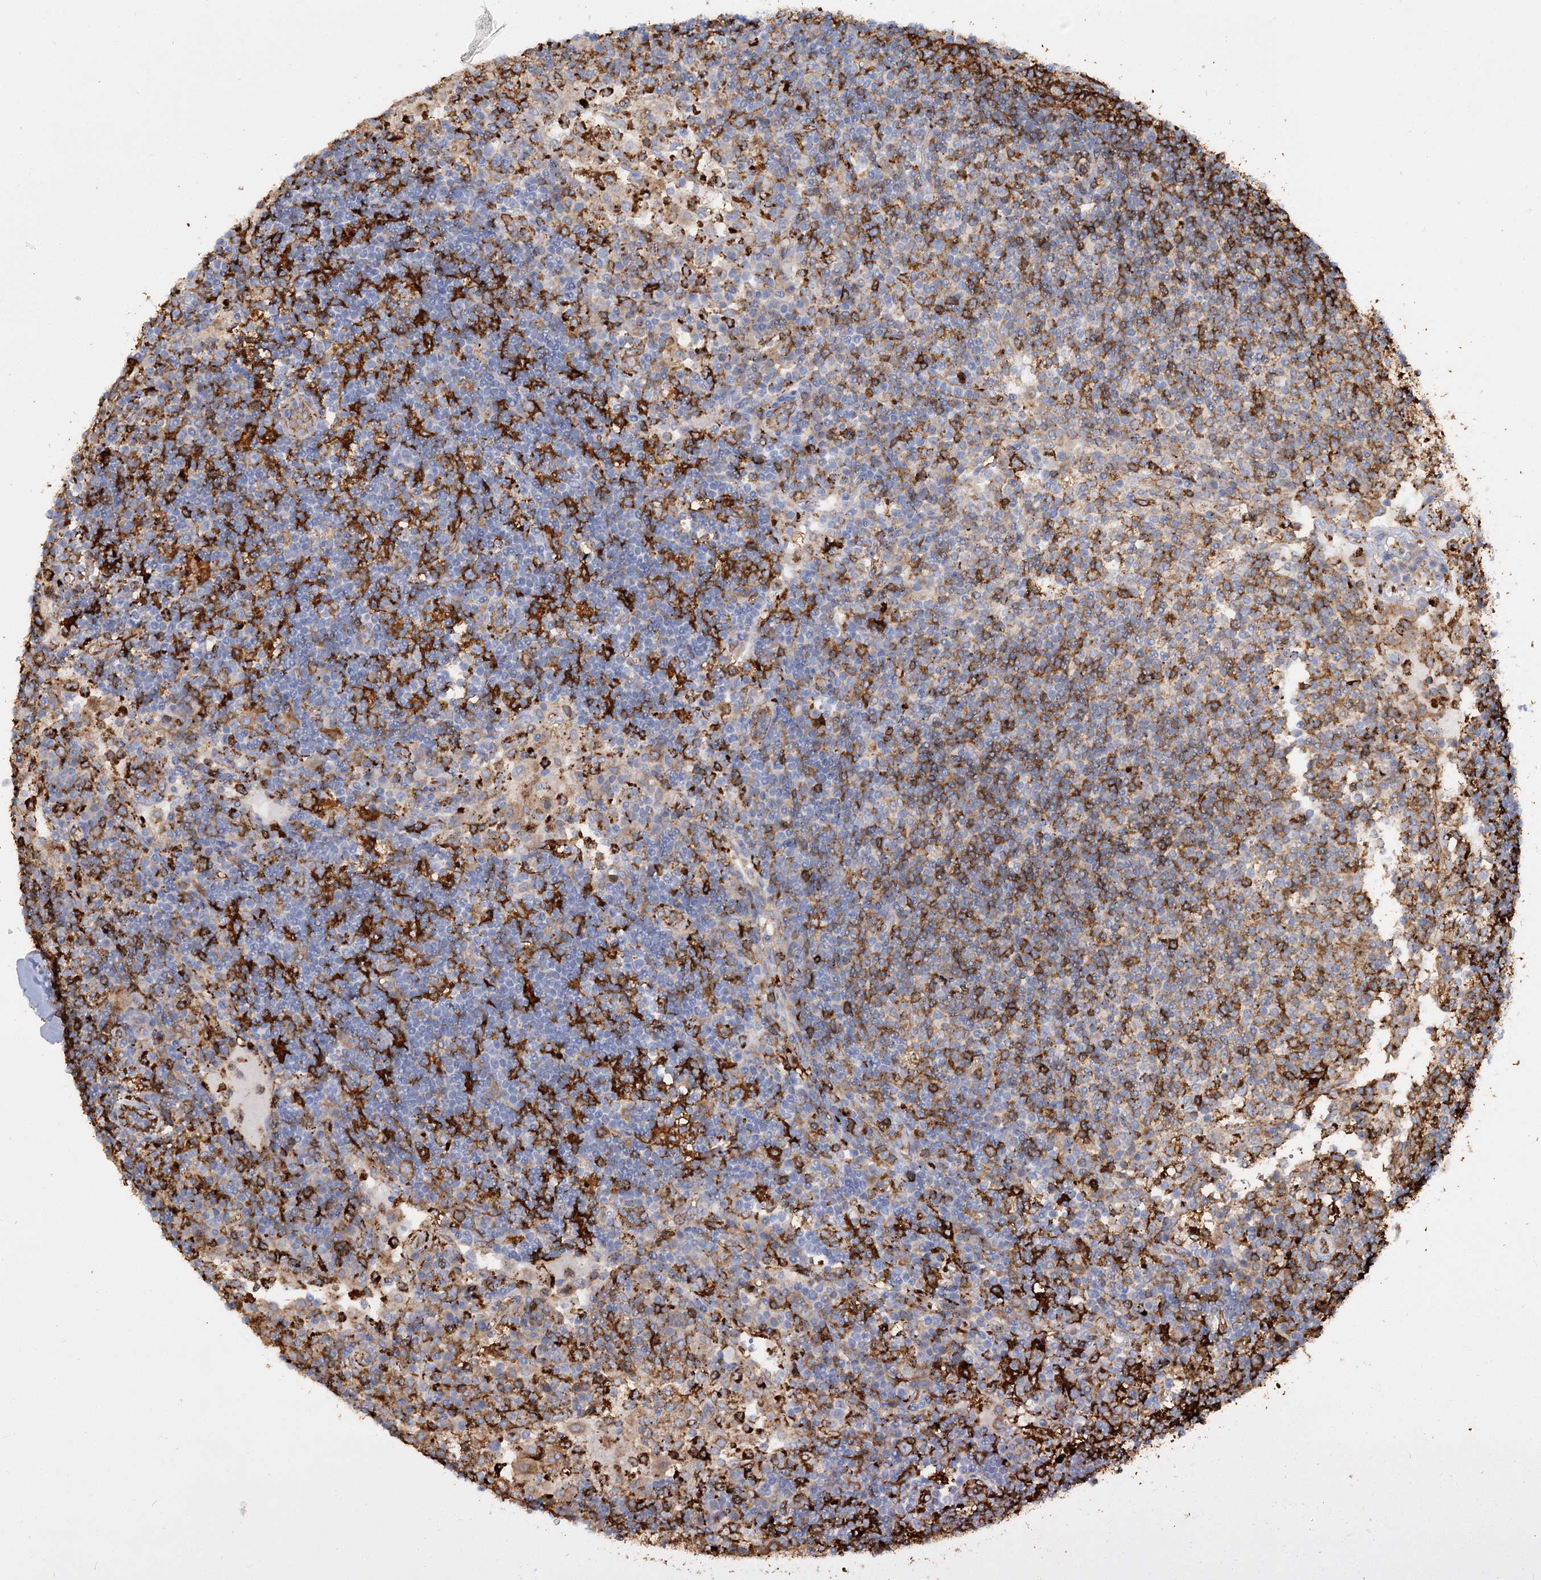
{"staining": {"intensity": "strong", "quantity": ">75%", "location": "cytoplasmic/membranous"}, "tissue": "lymph node", "cell_type": "Germinal center cells", "image_type": "normal", "snomed": [{"axis": "morphology", "description": "Normal tissue, NOS"}, {"axis": "topography", "description": "Lymph node"}], "caption": "Brown immunohistochemical staining in unremarkable lymph node exhibits strong cytoplasmic/membranous staining in about >75% of germinal center cells. Using DAB (3,3'-diaminobenzidine) (brown) and hematoxylin (blue) stains, captured at high magnification using brightfield microscopy.", "gene": "PIWIL4", "patient": {"sex": "female", "age": 53}}